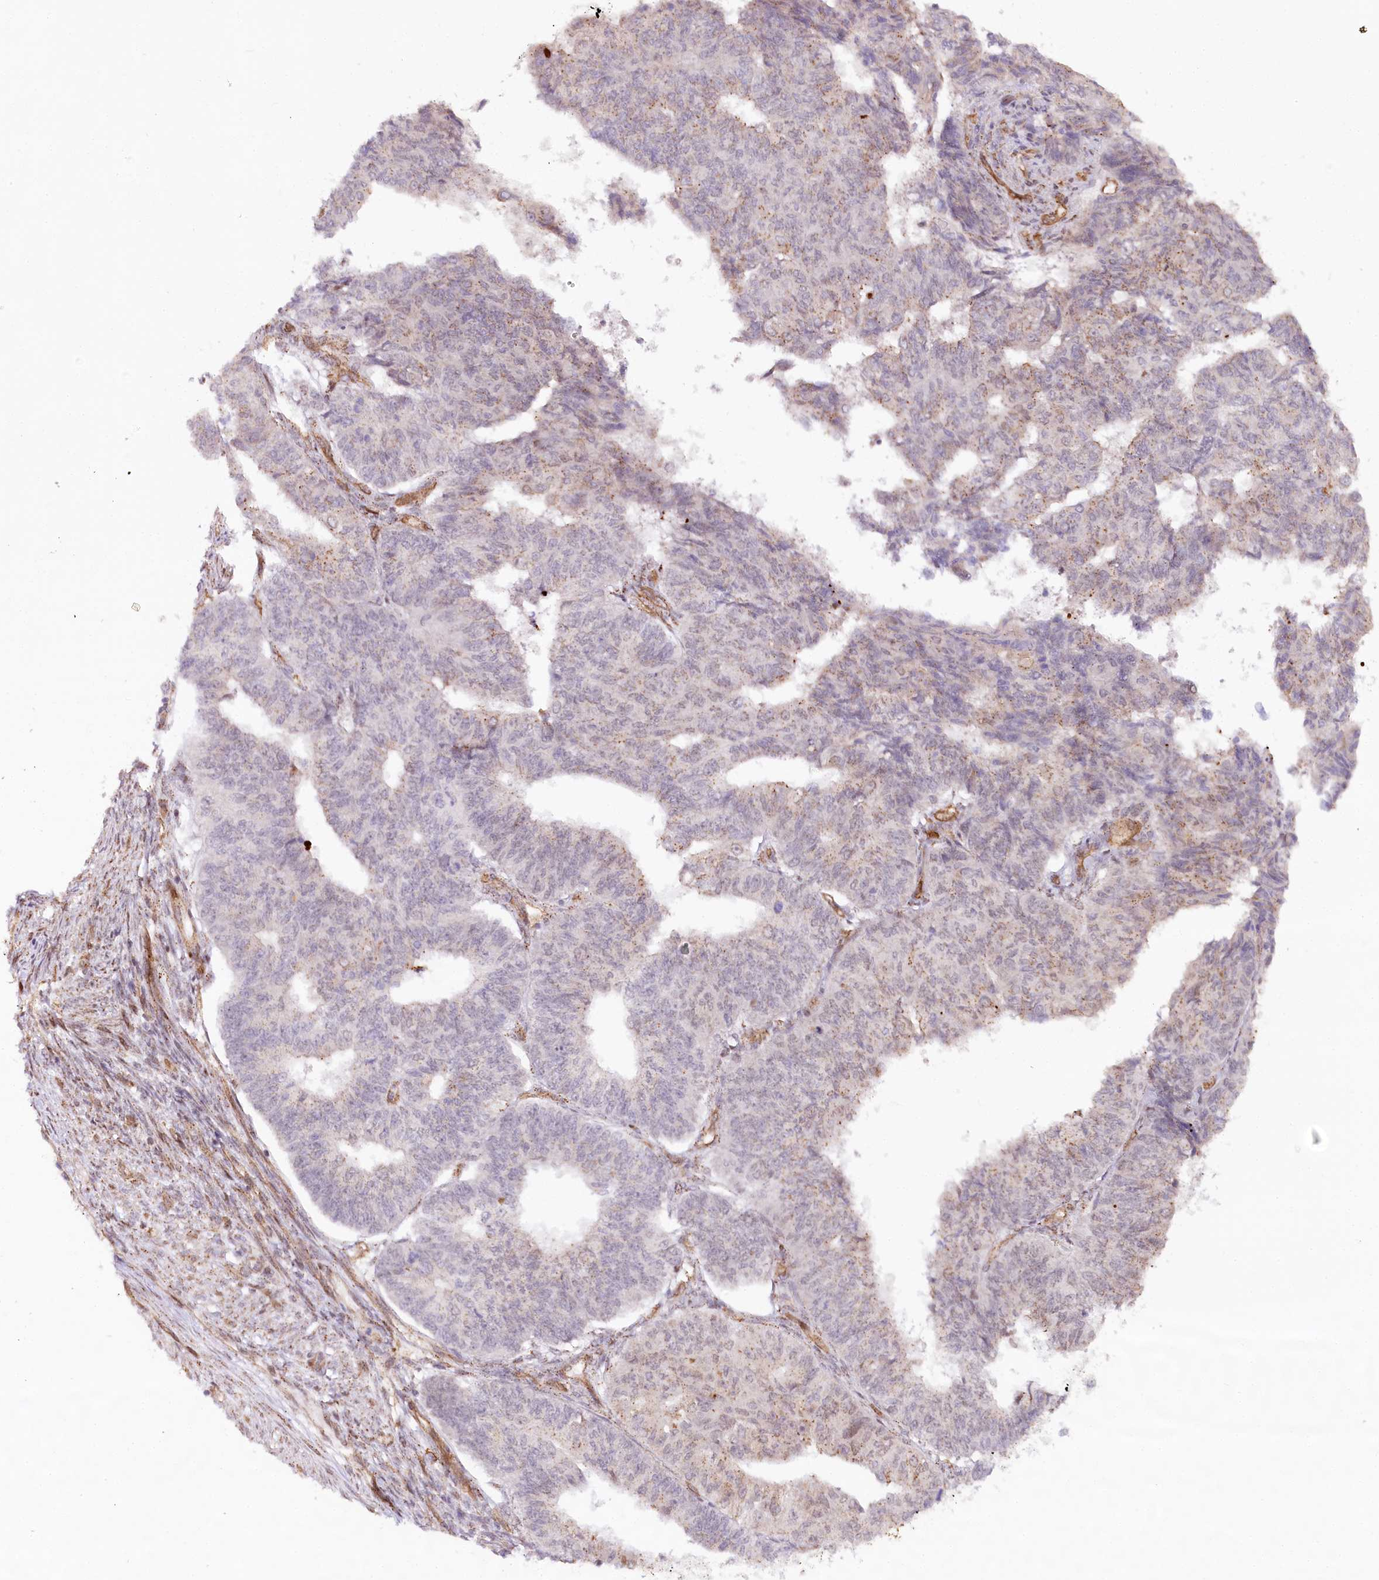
{"staining": {"intensity": "negative", "quantity": "none", "location": "none"}, "tissue": "endometrial cancer", "cell_type": "Tumor cells", "image_type": "cancer", "snomed": [{"axis": "morphology", "description": "Adenocarcinoma, NOS"}, {"axis": "topography", "description": "Endometrium"}], "caption": "The micrograph exhibits no significant positivity in tumor cells of endometrial adenocarcinoma.", "gene": "COPG1", "patient": {"sex": "female", "age": 32}}